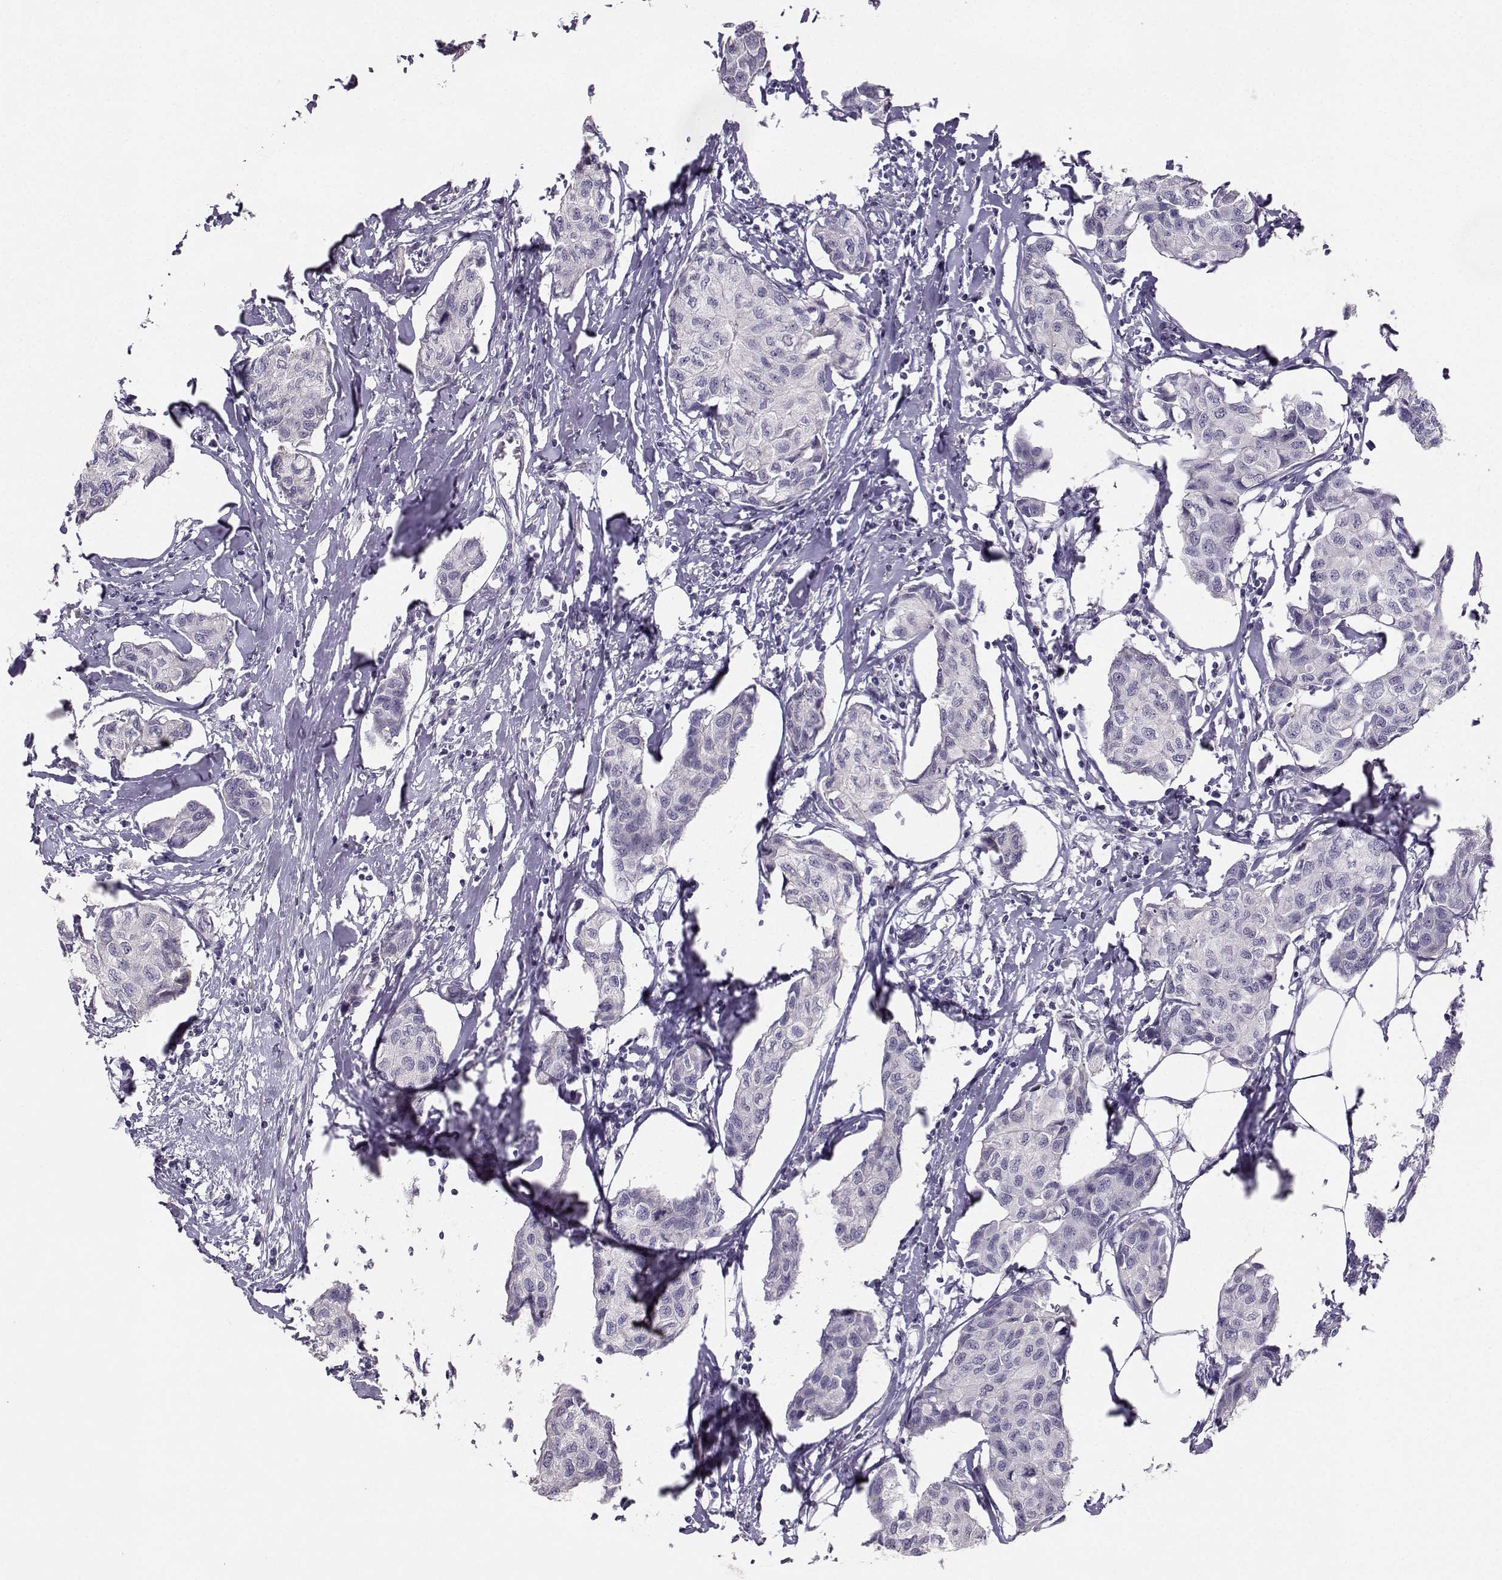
{"staining": {"intensity": "negative", "quantity": "none", "location": "none"}, "tissue": "breast cancer", "cell_type": "Tumor cells", "image_type": "cancer", "snomed": [{"axis": "morphology", "description": "Duct carcinoma"}, {"axis": "topography", "description": "Breast"}], "caption": "Breast cancer stained for a protein using IHC demonstrates no staining tumor cells.", "gene": "PKP2", "patient": {"sex": "female", "age": 80}}